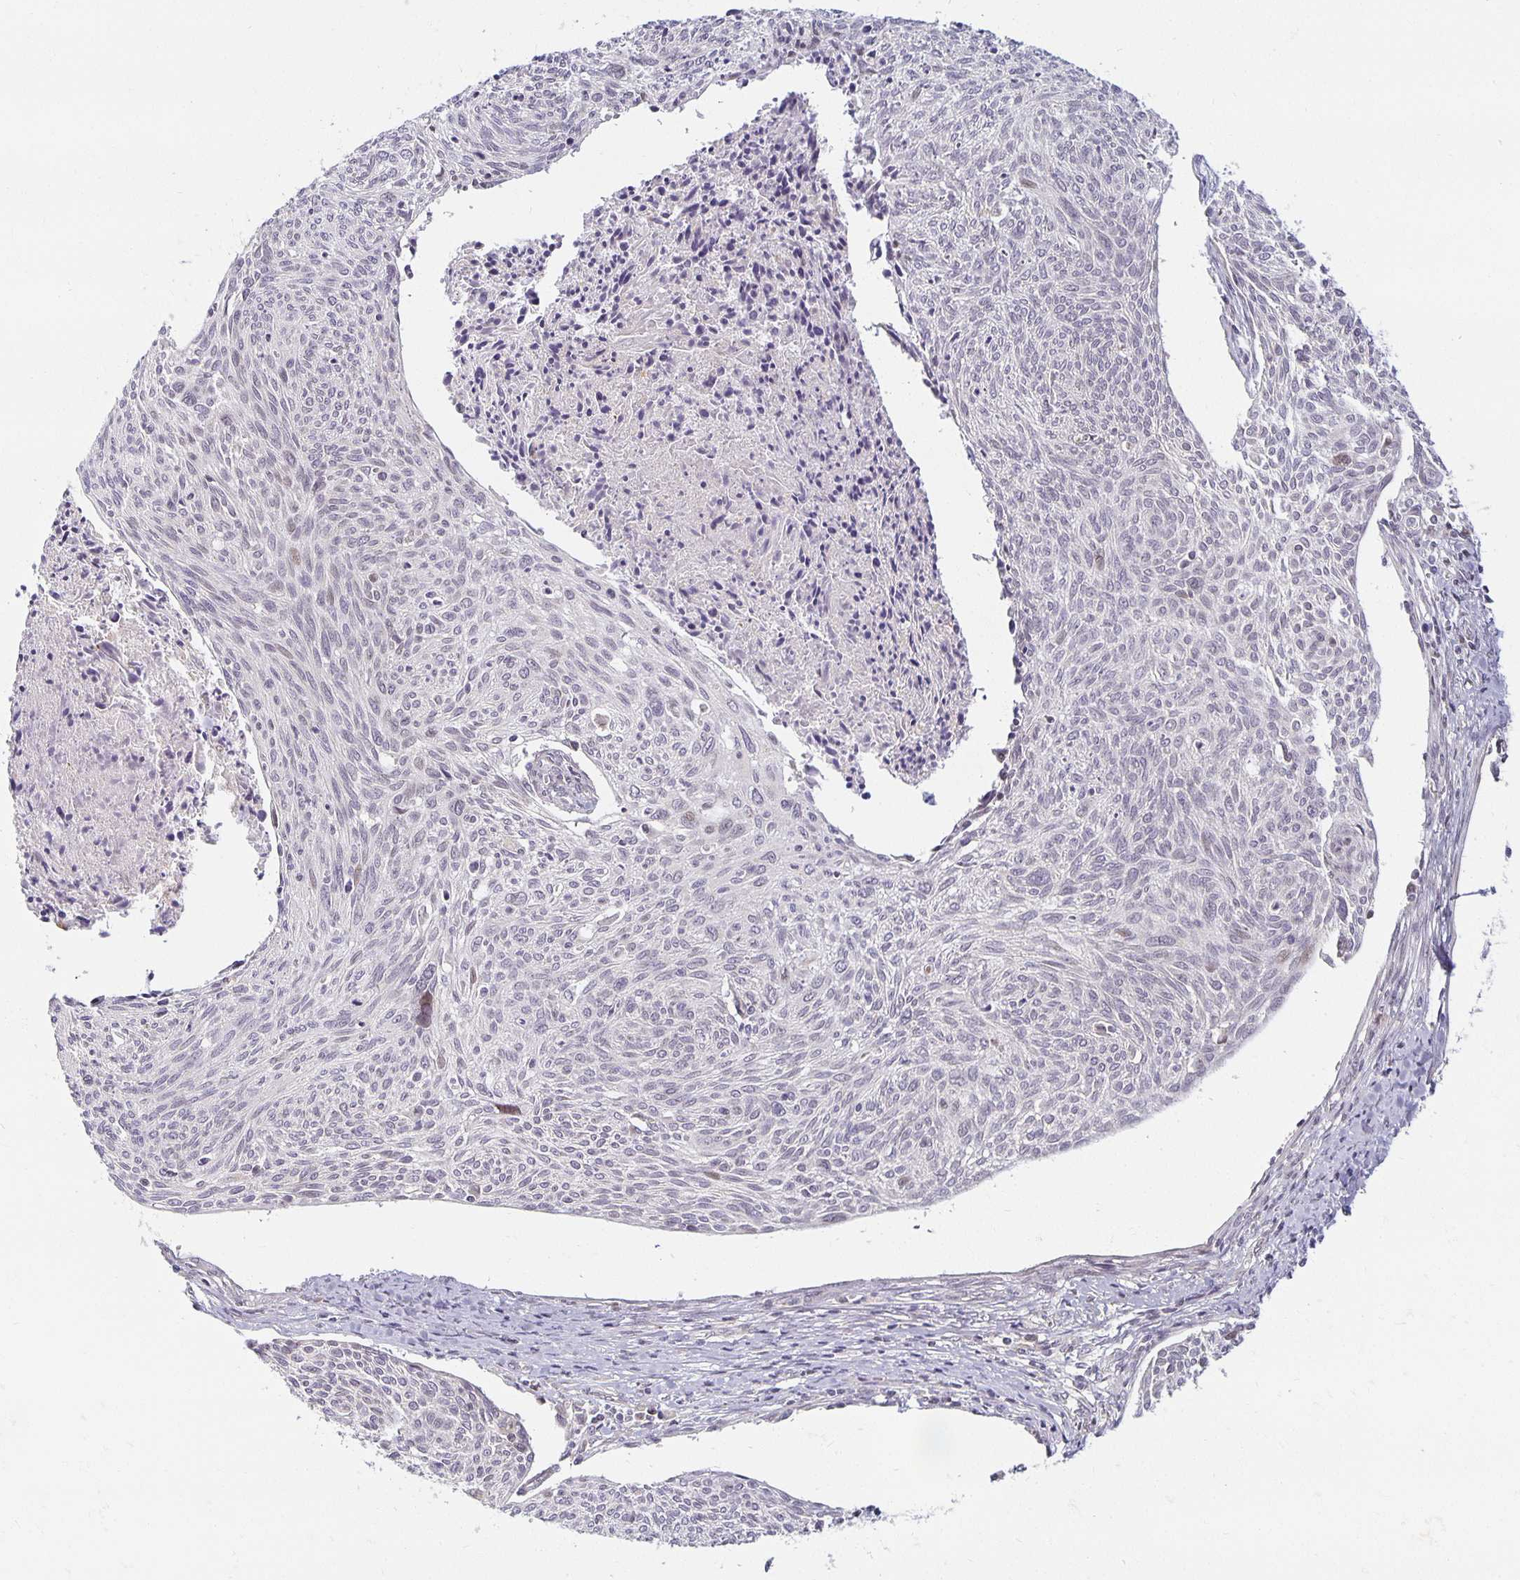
{"staining": {"intensity": "negative", "quantity": "none", "location": "none"}, "tissue": "cervical cancer", "cell_type": "Tumor cells", "image_type": "cancer", "snomed": [{"axis": "morphology", "description": "Squamous cell carcinoma, NOS"}, {"axis": "topography", "description": "Cervix"}], "caption": "High magnification brightfield microscopy of squamous cell carcinoma (cervical) stained with DAB (brown) and counterstained with hematoxylin (blue): tumor cells show no significant expression.", "gene": "EHF", "patient": {"sex": "female", "age": 49}}